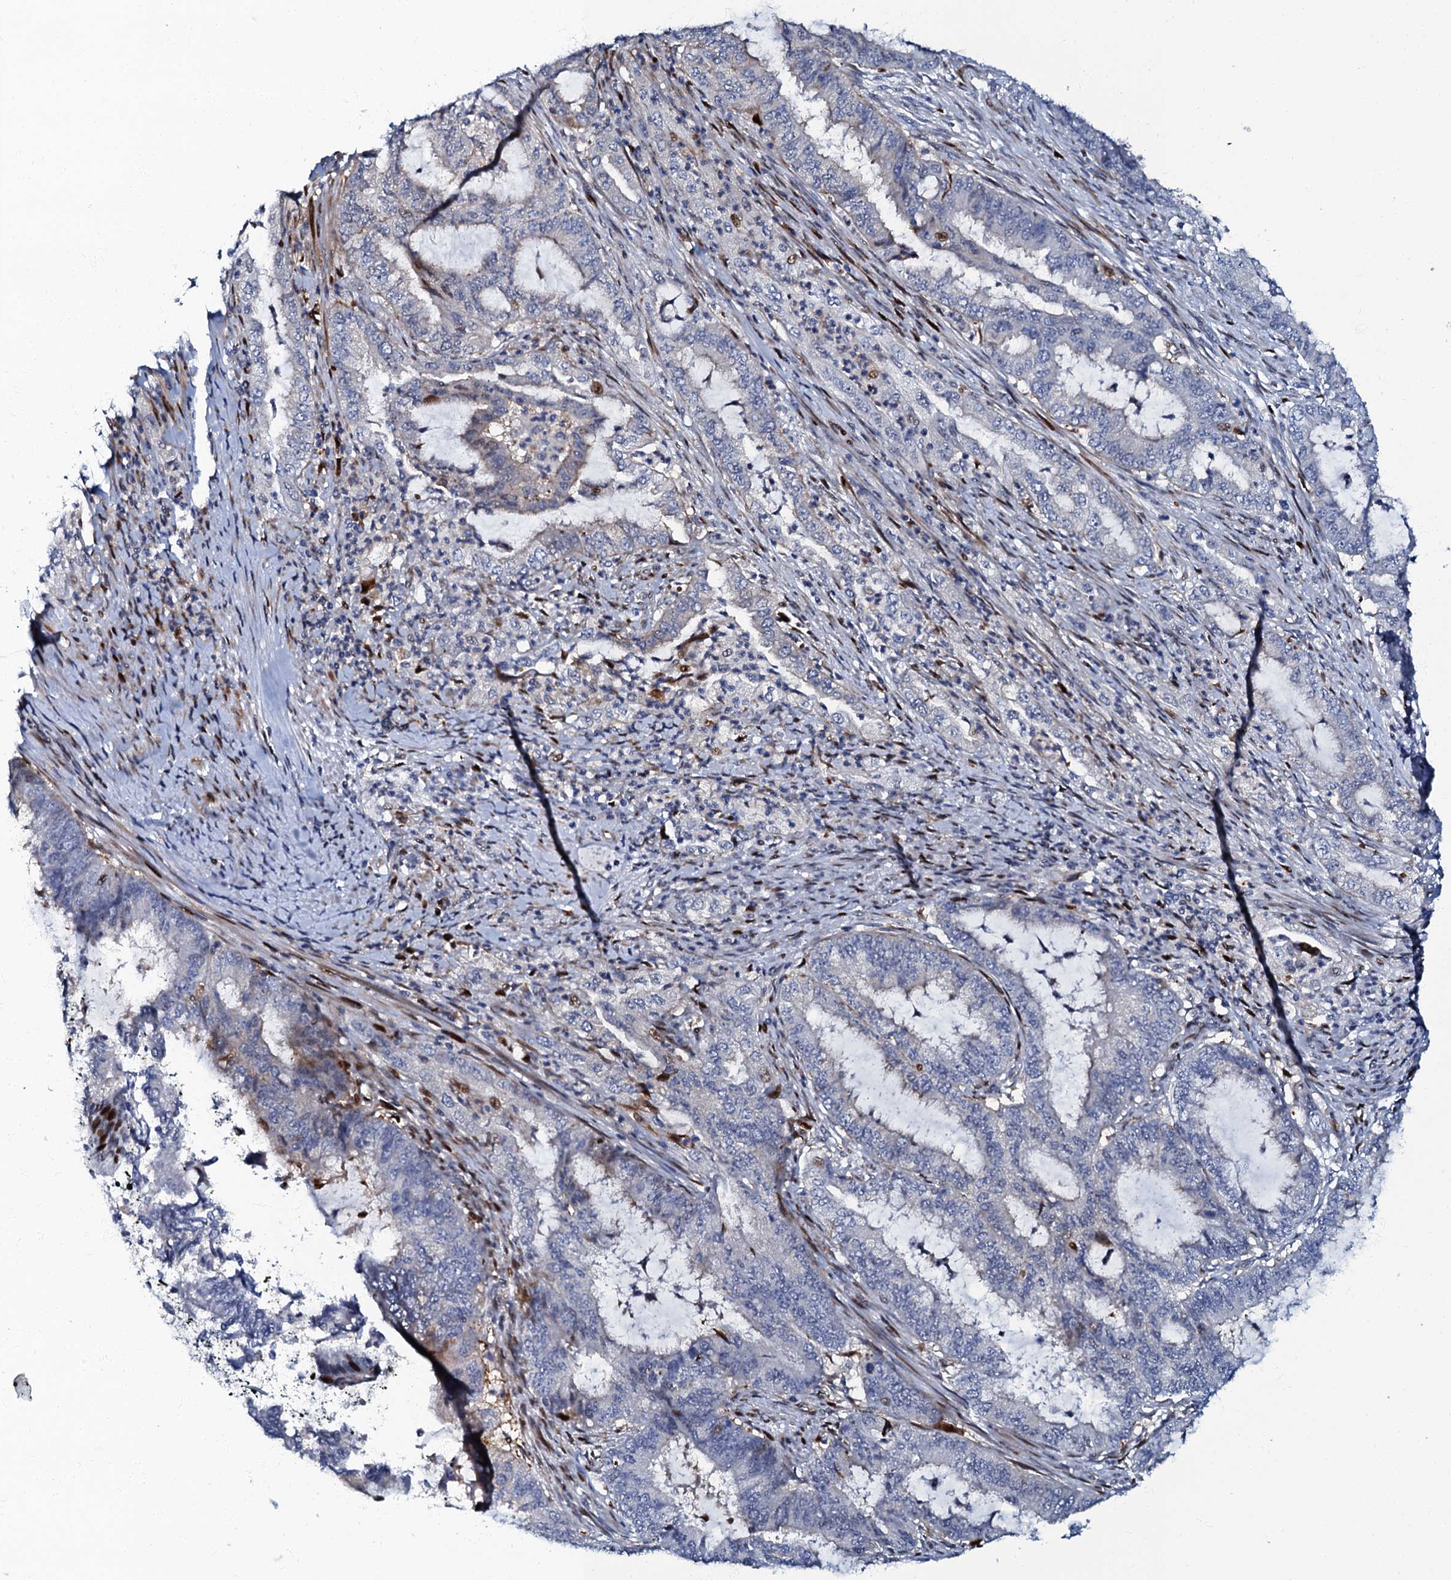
{"staining": {"intensity": "moderate", "quantity": "<25%", "location": "cytoplasmic/membranous,nuclear"}, "tissue": "endometrial cancer", "cell_type": "Tumor cells", "image_type": "cancer", "snomed": [{"axis": "morphology", "description": "Adenocarcinoma, NOS"}, {"axis": "topography", "description": "Endometrium"}], "caption": "Approximately <25% of tumor cells in endometrial cancer (adenocarcinoma) exhibit moderate cytoplasmic/membranous and nuclear protein staining as visualized by brown immunohistochemical staining.", "gene": "MFSD5", "patient": {"sex": "female", "age": 51}}